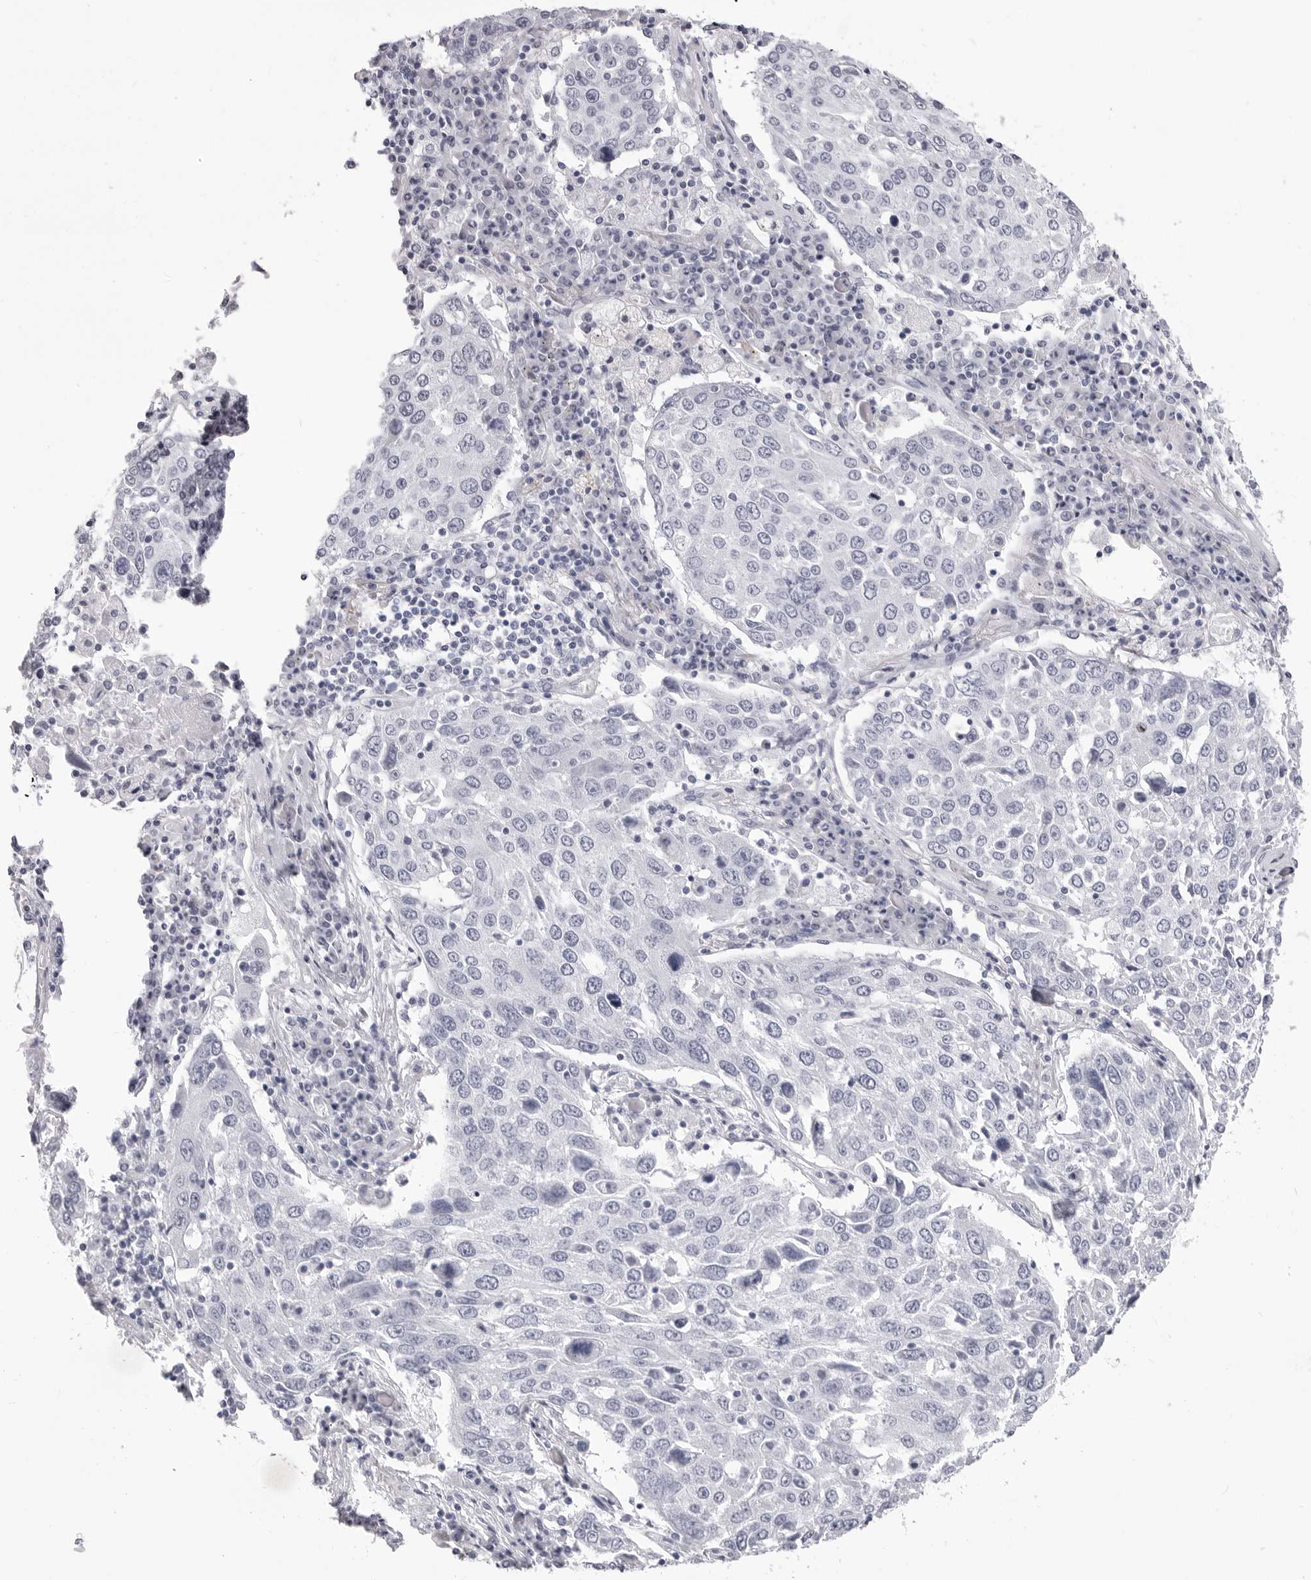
{"staining": {"intensity": "negative", "quantity": "none", "location": "none"}, "tissue": "lung cancer", "cell_type": "Tumor cells", "image_type": "cancer", "snomed": [{"axis": "morphology", "description": "Squamous cell carcinoma, NOS"}, {"axis": "topography", "description": "Lung"}], "caption": "Protein analysis of lung squamous cell carcinoma demonstrates no significant positivity in tumor cells. (Brightfield microscopy of DAB immunohistochemistry (IHC) at high magnification).", "gene": "LGALS4", "patient": {"sex": "male", "age": 65}}